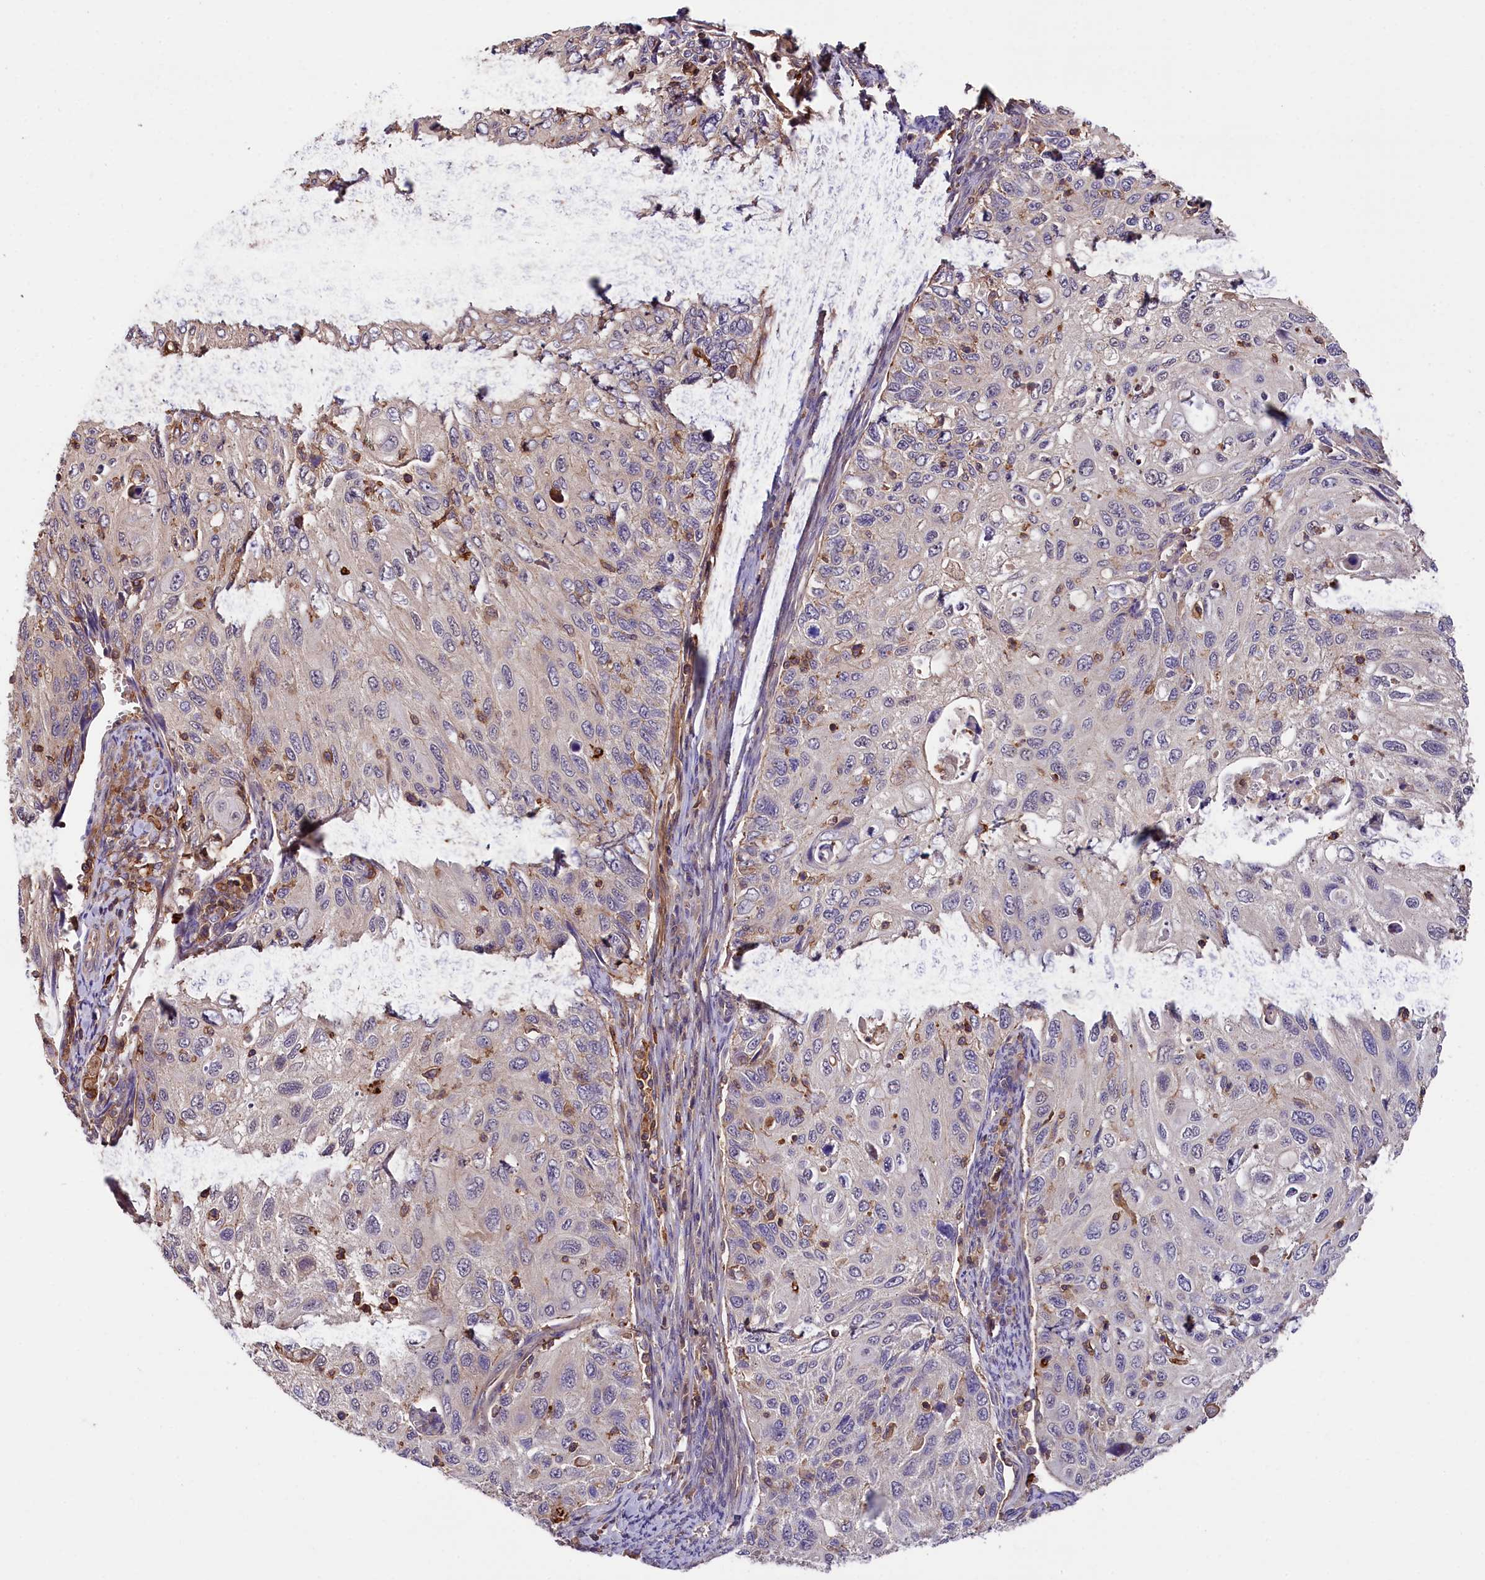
{"staining": {"intensity": "negative", "quantity": "none", "location": "none"}, "tissue": "cervical cancer", "cell_type": "Tumor cells", "image_type": "cancer", "snomed": [{"axis": "morphology", "description": "Squamous cell carcinoma, NOS"}, {"axis": "topography", "description": "Cervix"}], "caption": "Immunohistochemistry (IHC) of human cervical cancer exhibits no positivity in tumor cells.", "gene": "SKIDA1", "patient": {"sex": "female", "age": 70}}